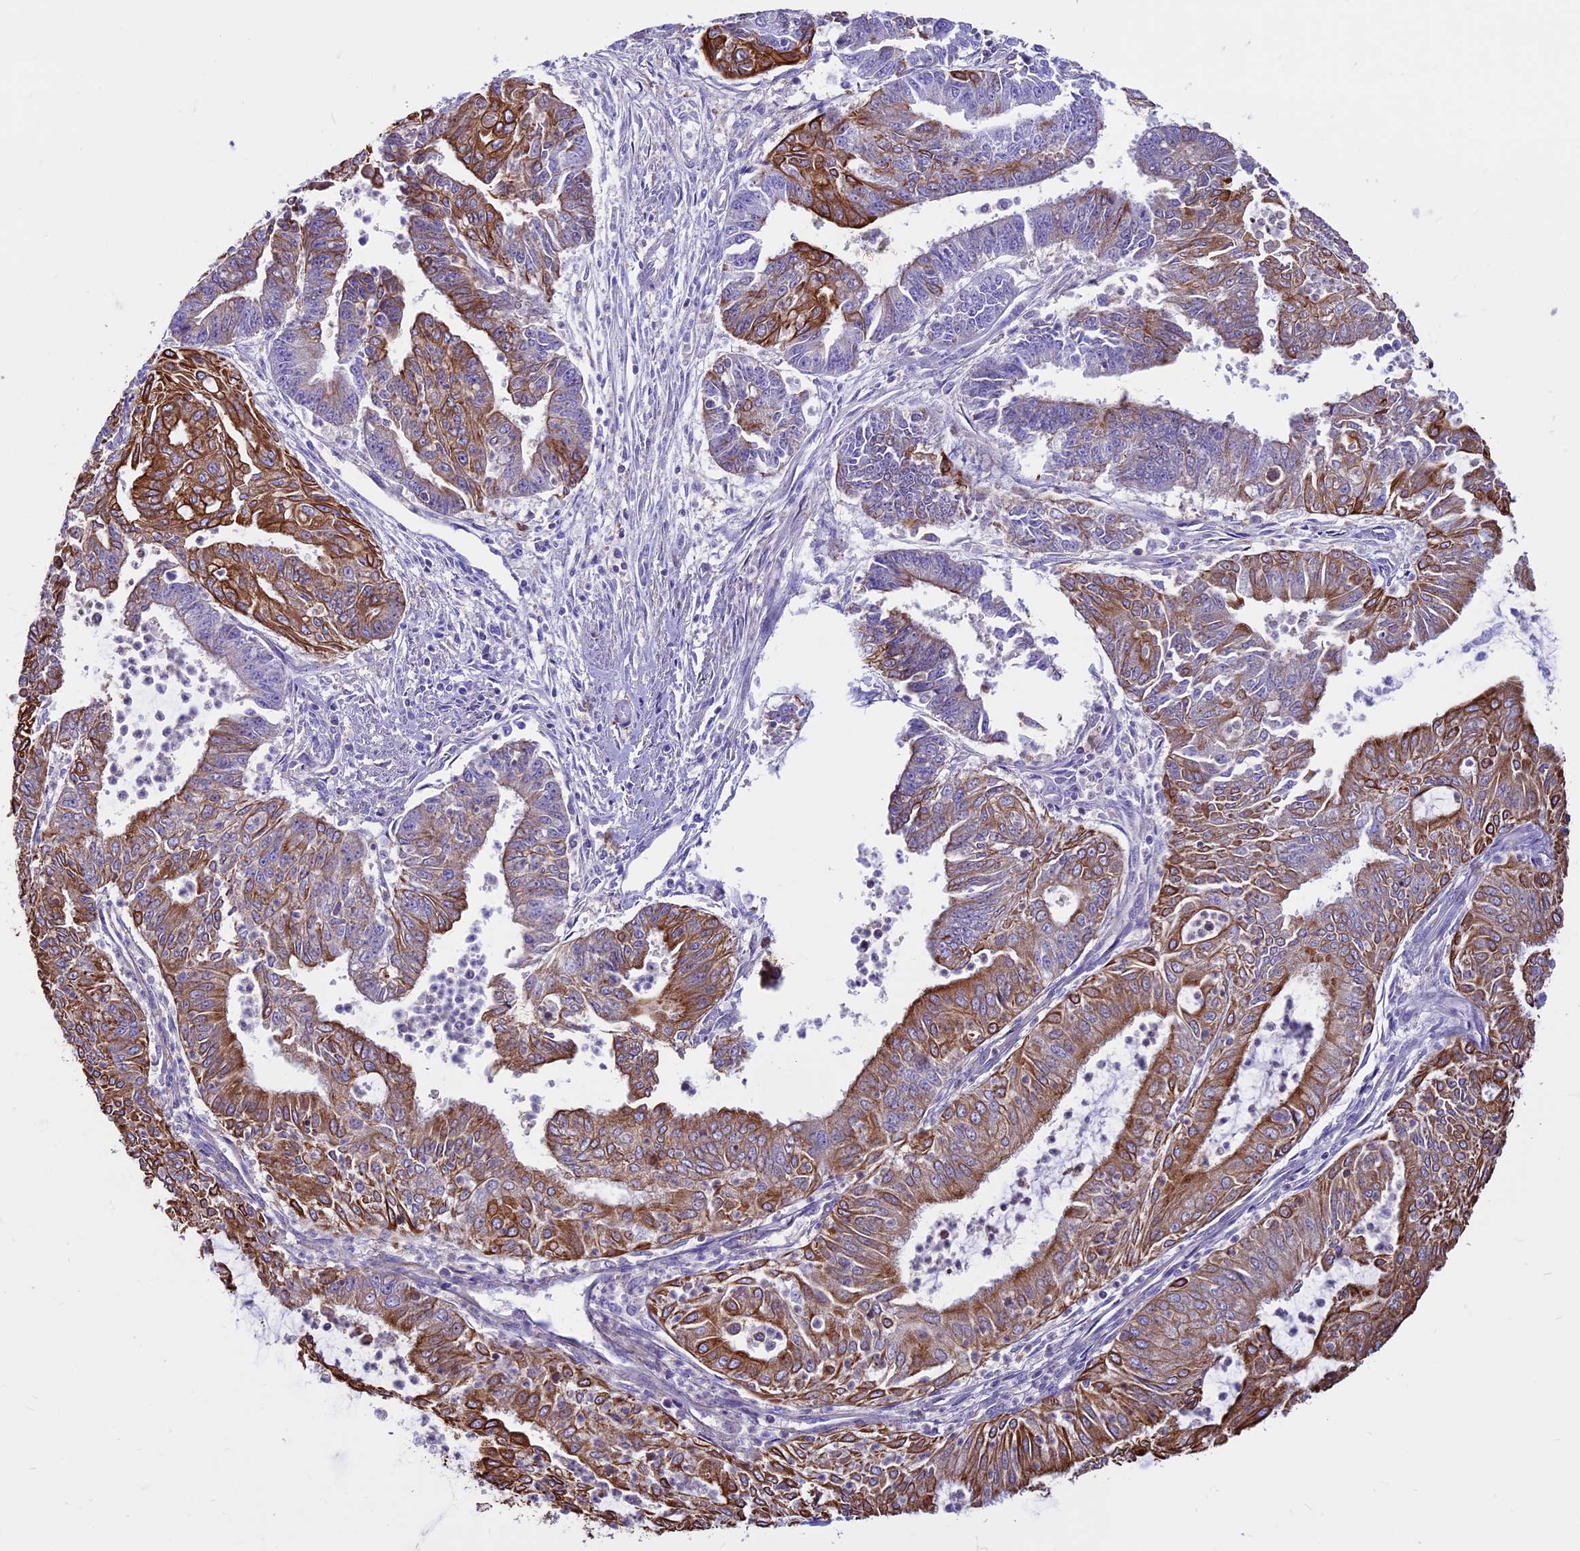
{"staining": {"intensity": "strong", "quantity": "25%-75%", "location": "cytoplasmic/membranous"}, "tissue": "endometrial cancer", "cell_type": "Tumor cells", "image_type": "cancer", "snomed": [{"axis": "morphology", "description": "Adenocarcinoma, NOS"}, {"axis": "topography", "description": "Endometrium"}], "caption": "Endometrial cancer tissue reveals strong cytoplasmic/membranous staining in about 25%-75% of tumor cells, visualized by immunohistochemistry. (brown staining indicates protein expression, while blue staining denotes nuclei).", "gene": "CDAN1", "patient": {"sex": "female", "age": 73}}